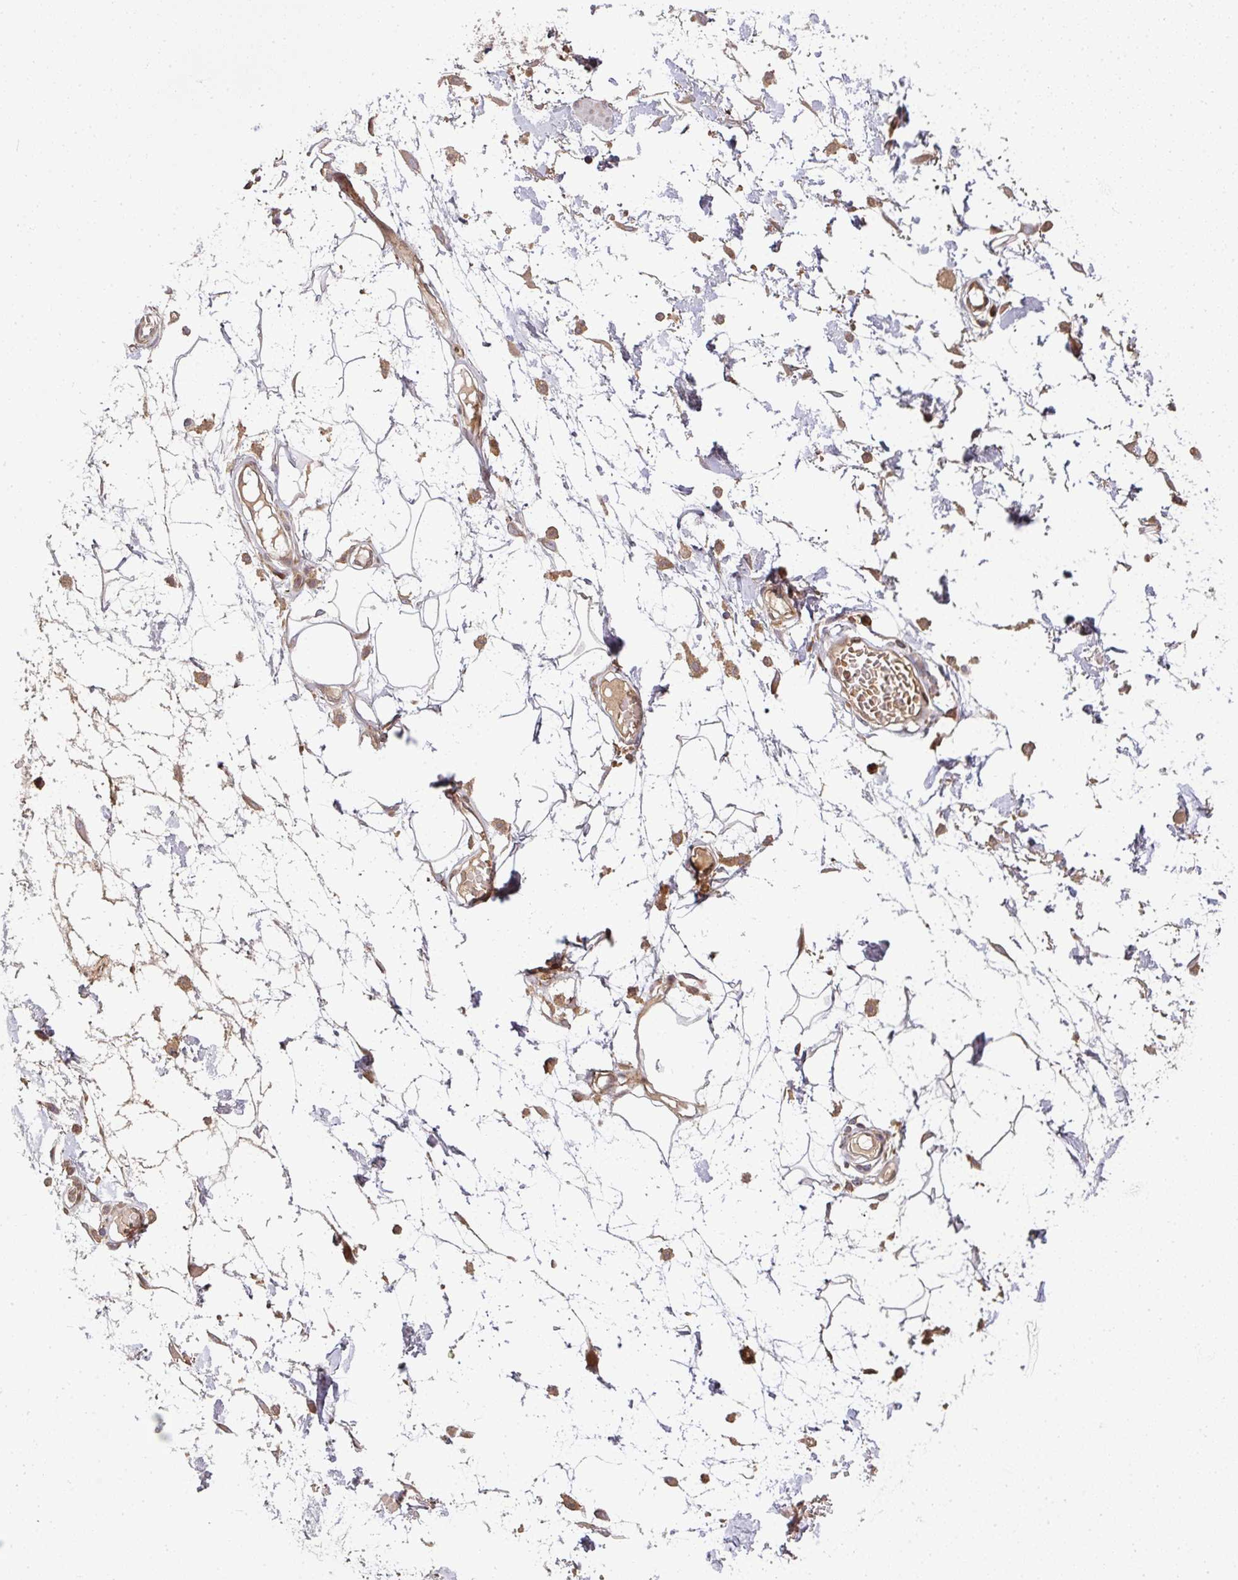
{"staining": {"intensity": "weak", "quantity": "25%-75%", "location": "cytoplasmic/membranous"}, "tissue": "adipose tissue", "cell_type": "Adipocytes", "image_type": "normal", "snomed": [{"axis": "morphology", "description": "Normal tissue, NOS"}, {"axis": "topography", "description": "Vulva"}, {"axis": "topography", "description": "Peripheral nerve tissue"}], "caption": "A micrograph showing weak cytoplasmic/membranous expression in about 25%-75% of adipocytes in benign adipose tissue, as visualized by brown immunohistochemical staining.", "gene": "MALSU1", "patient": {"sex": "female", "age": 68}}